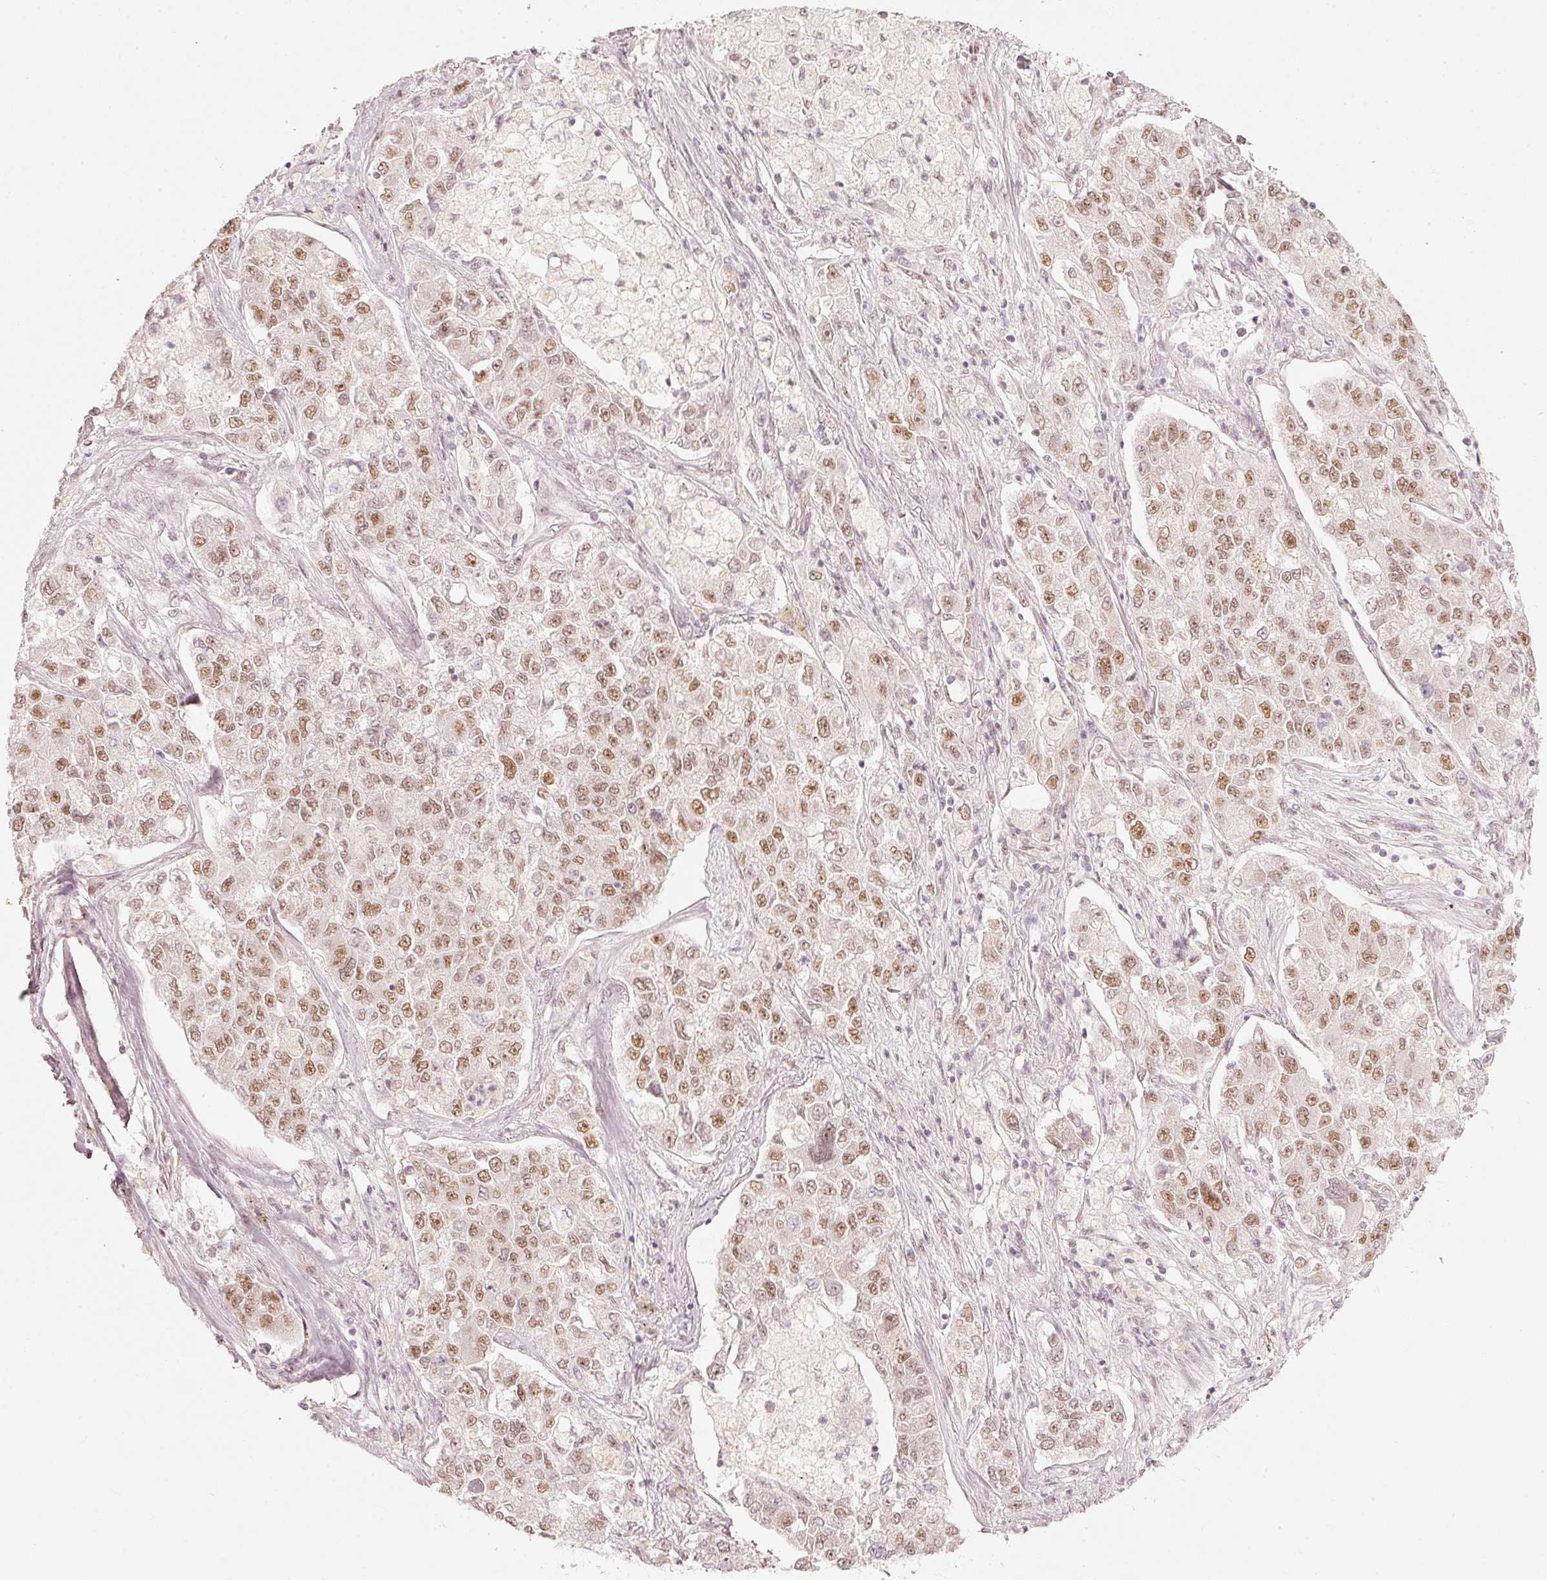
{"staining": {"intensity": "moderate", "quantity": ">75%", "location": "nuclear"}, "tissue": "lung cancer", "cell_type": "Tumor cells", "image_type": "cancer", "snomed": [{"axis": "morphology", "description": "Adenocarcinoma, NOS"}, {"axis": "topography", "description": "Lung"}], "caption": "Adenocarcinoma (lung) stained for a protein reveals moderate nuclear positivity in tumor cells.", "gene": "PPP1R10", "patient": {"sex": "male", "age": 49}}